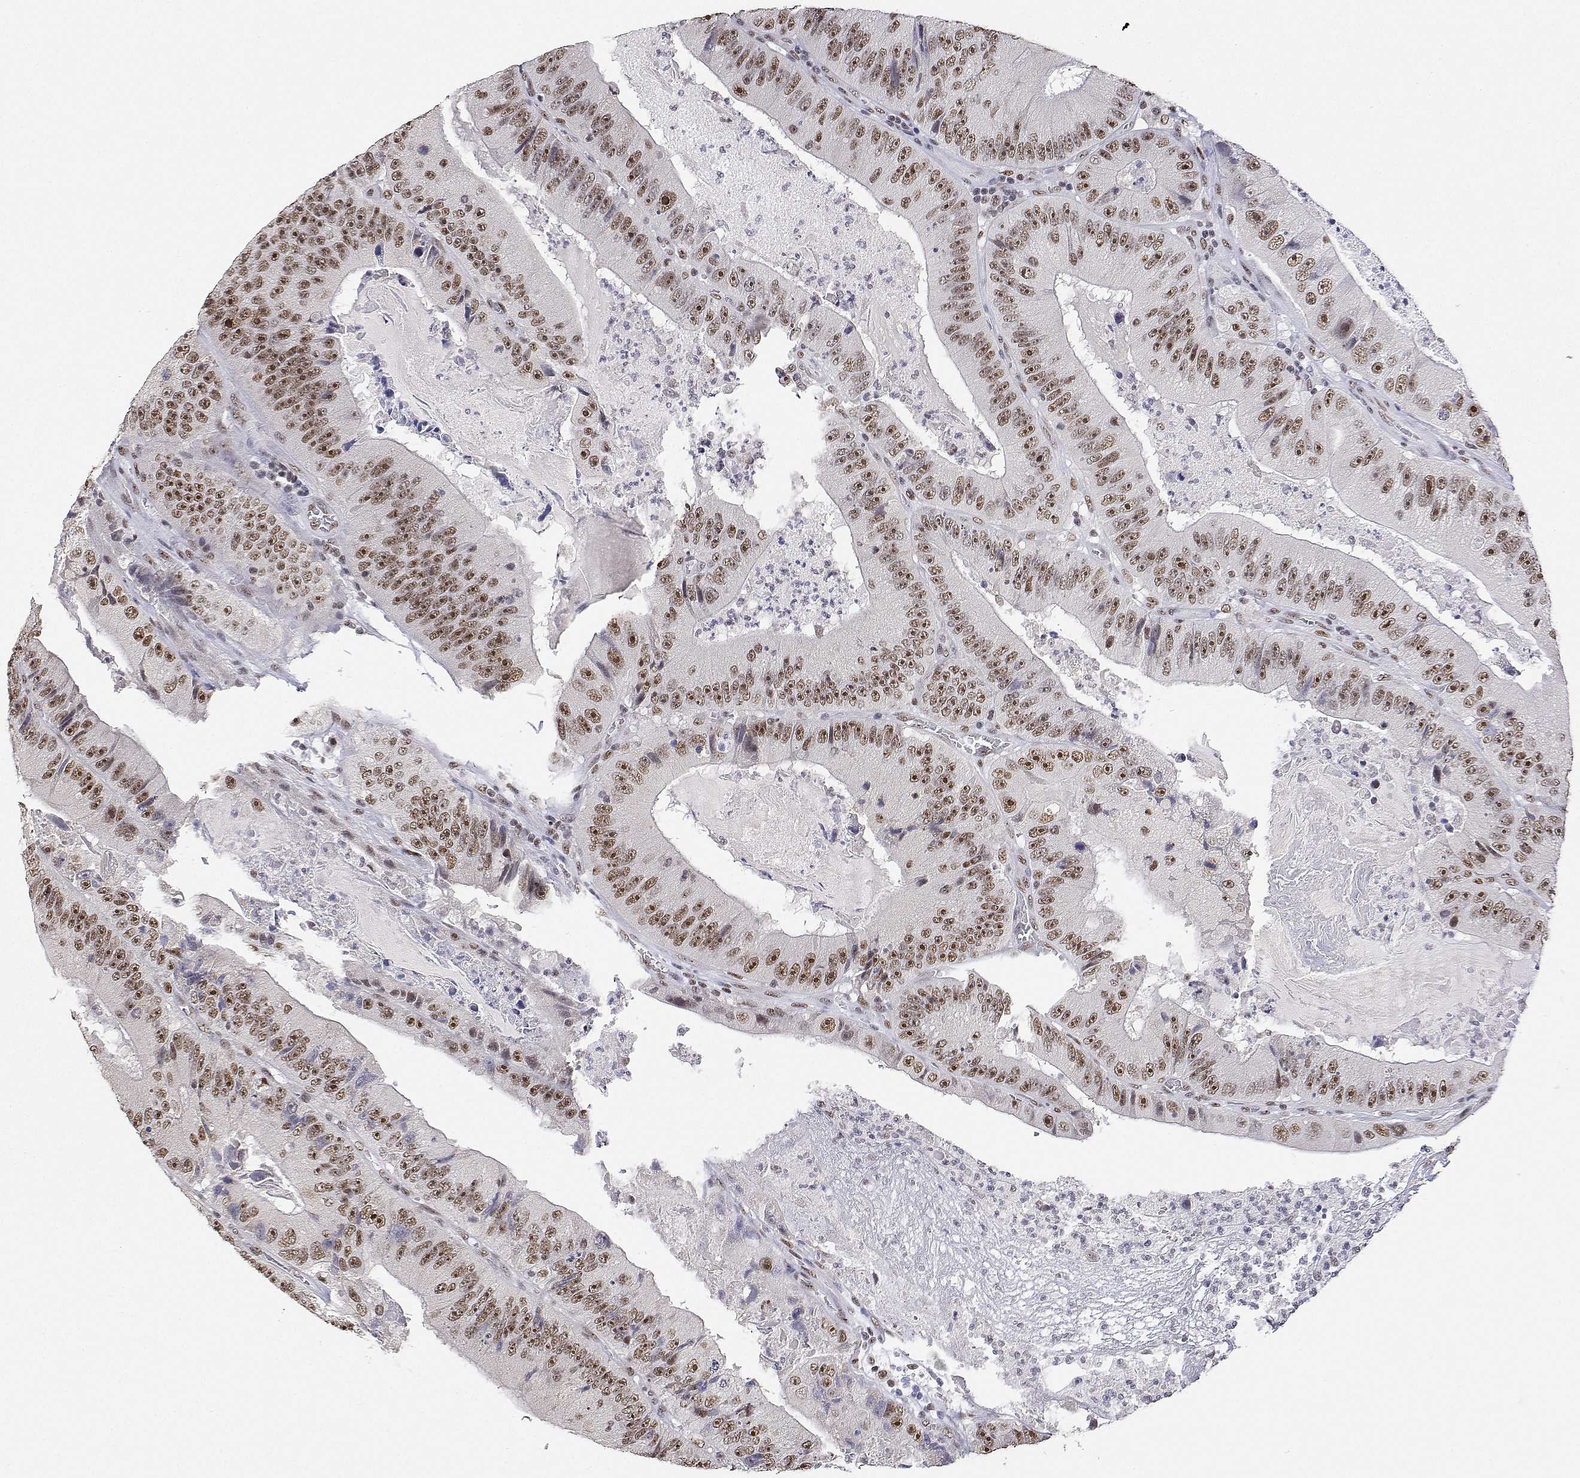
{"staining": {"intensity": "moderate", "quantity": ">75%", "location": "nuclear"}, "tissue": "colorectal cancer", "cell_type": "Tumor cells", "image_type": "cancer", "snomed": [{"axis": "morphology", "description": "Adenocarcinoma, NOS"}, {"axis": "topography", "description": "Colon"}], "caption": "Moderate nuclear expression is present in about >75% of tumor cells in colorectal adenocarcinoma. Nuclei are stained in blue.", "gene": "ADAR", "patient": {"sex": "male", "age": 62}}